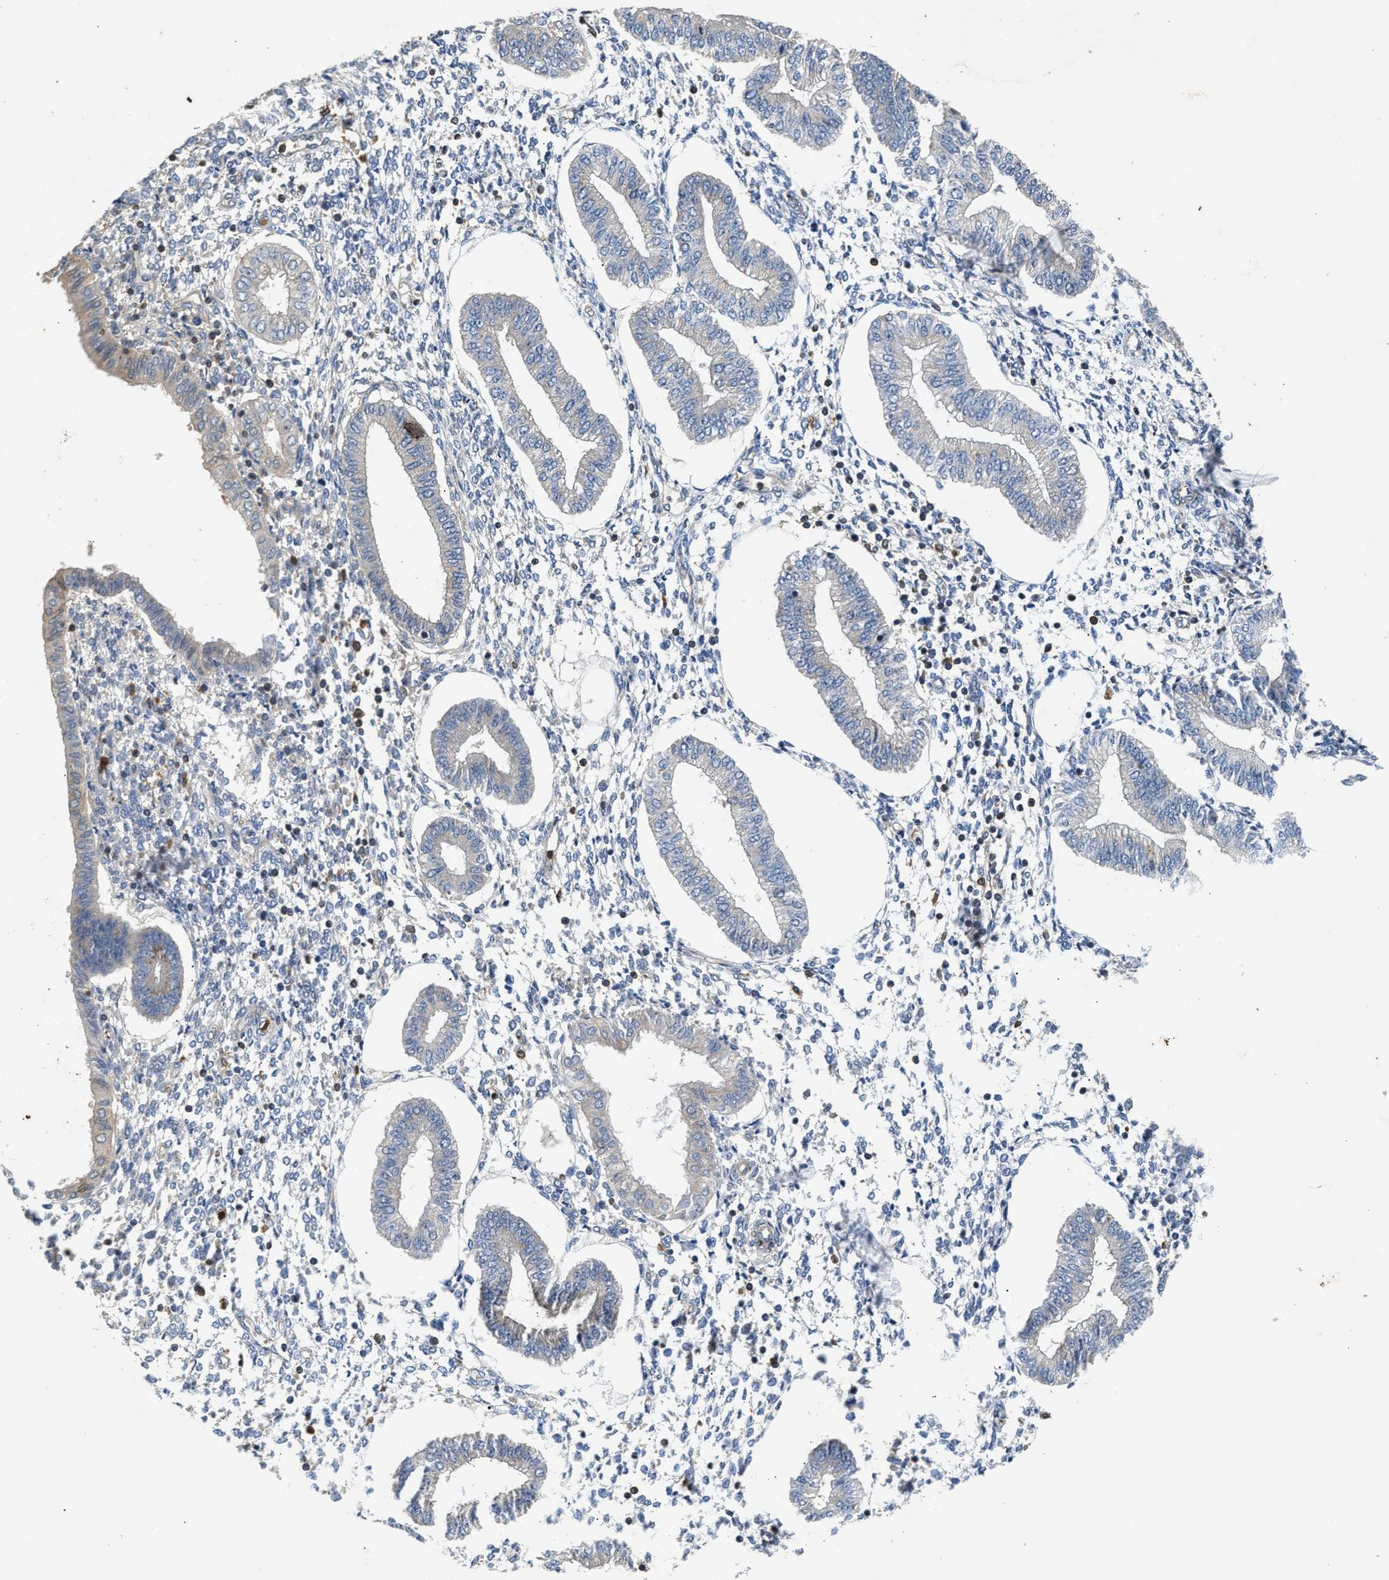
{"staining": {"intensity": "moderate", "quantity": "<25%", "location": "cytoplasmic/membranous"}, "tissue": "endometrium", "cell_type": "Cells in endometrial stroma", "image_type": "normal", "snomed": [{"axis": "morphology", "description": "Normal tissue, NOS"}, {"axis": "topography", "description": "Endometrium"}], "caption": "The immunohistochemical stain highlights moderate cytoplasmic/membranous staining in cells in endometrial stroma of benign endometrium. Nuclei are stained in blue.", "gene": "CHUK", "patient": {"sex": "female", "age": 50}}